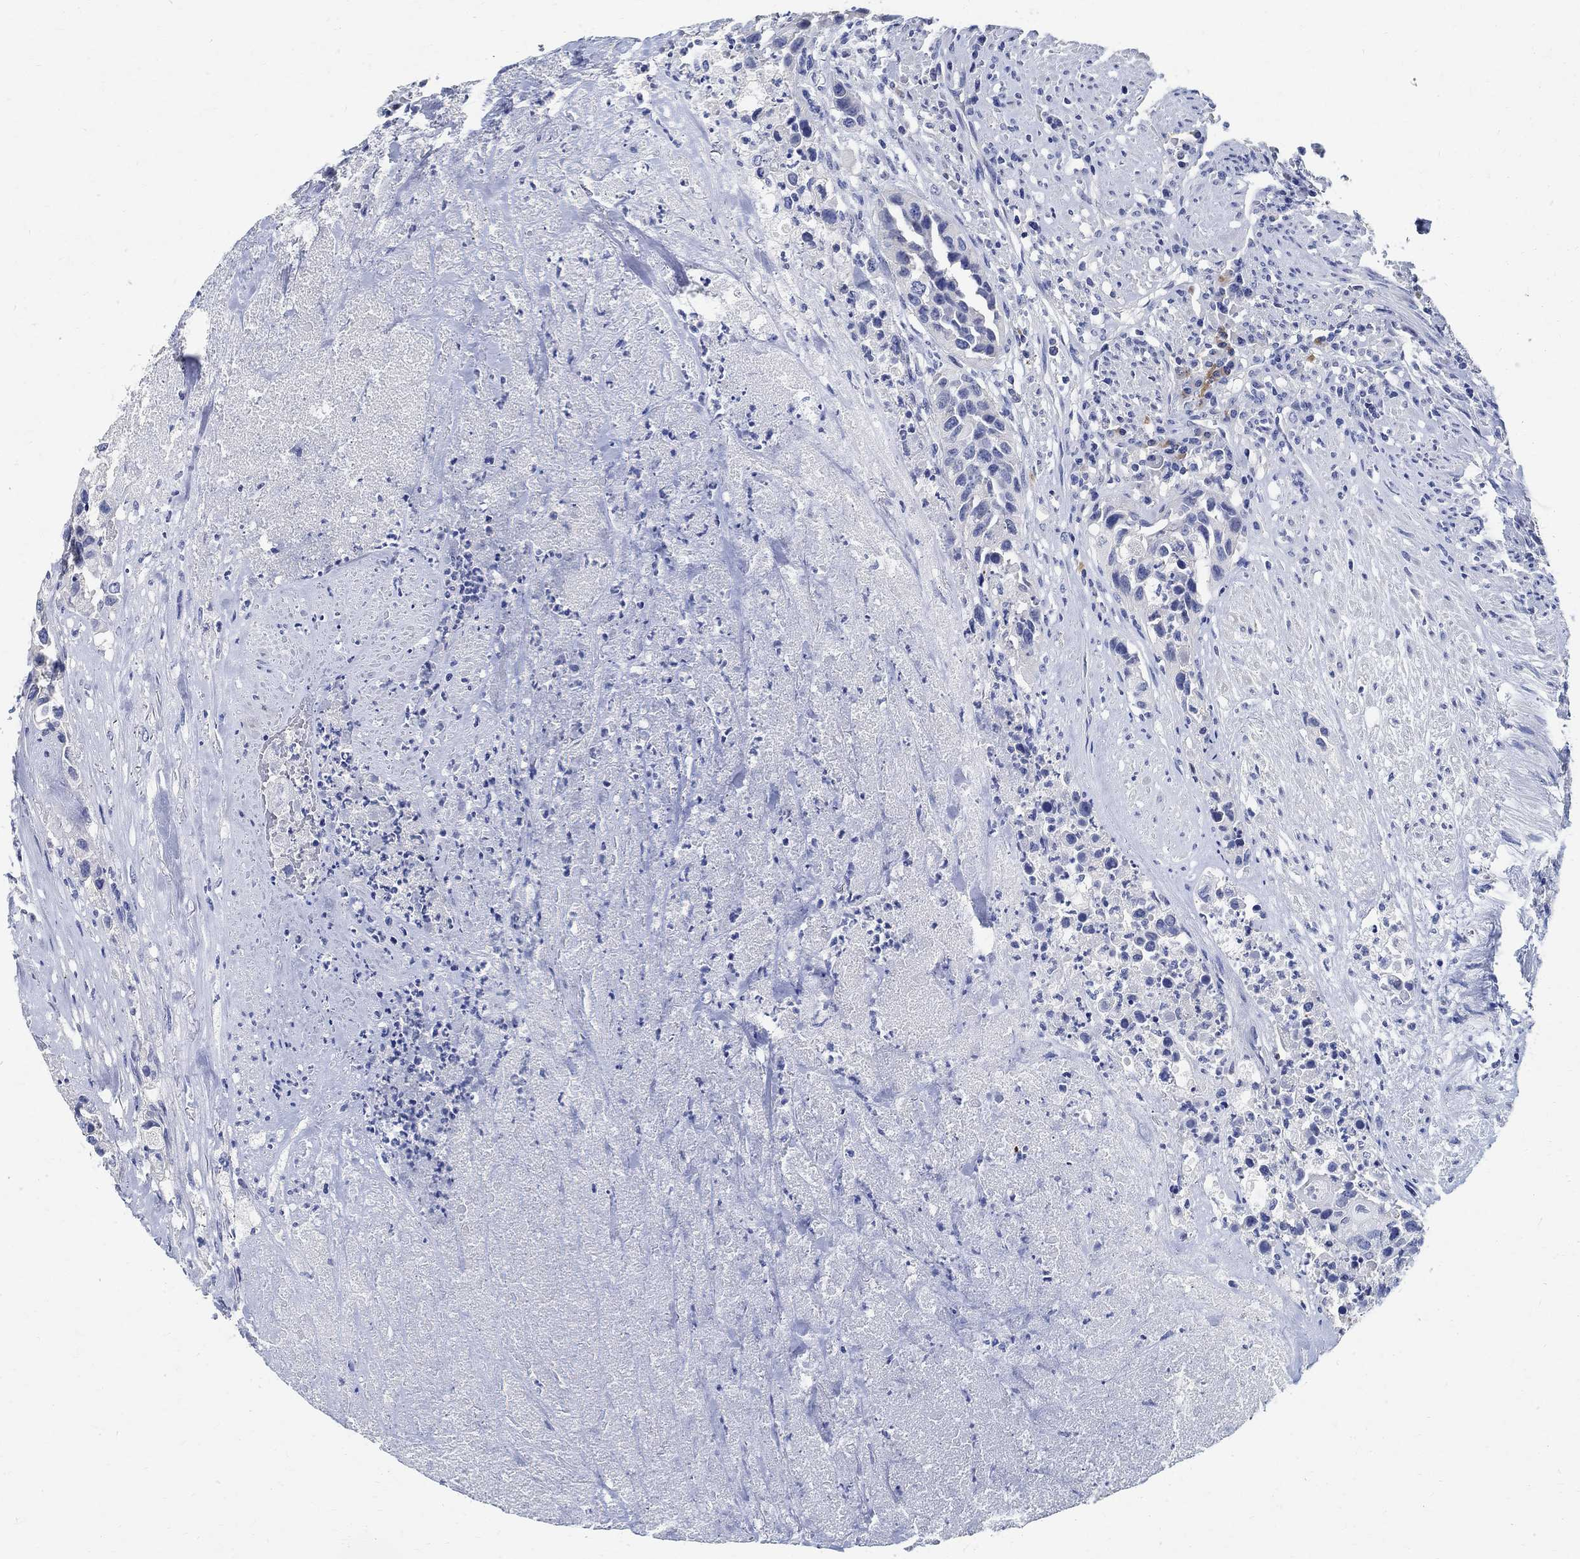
{"staining": {"intensity": "negative", "quantity": "none", "location": "none"}, "tissue": "urothelial cancer", "cell_type": "Tumor cells", "image_type": "cancer", "snomed": [{"axis": "morphology", "description": "Urothelial carcinoma, High grade"}, {"axis": "topography", "description": "Urinary bladder"}], "caption": "Immunohistochemistry image of neoplastic tissue: human high-grade urothelial carcinoma stained with DAB reveals no significant protein expression in tumor cells. (DAB immunohistochemistry visualized using brightfield microscopy, high magnification).", "gene": "PRX", "patient": {"sex": "female", "age": 73}}